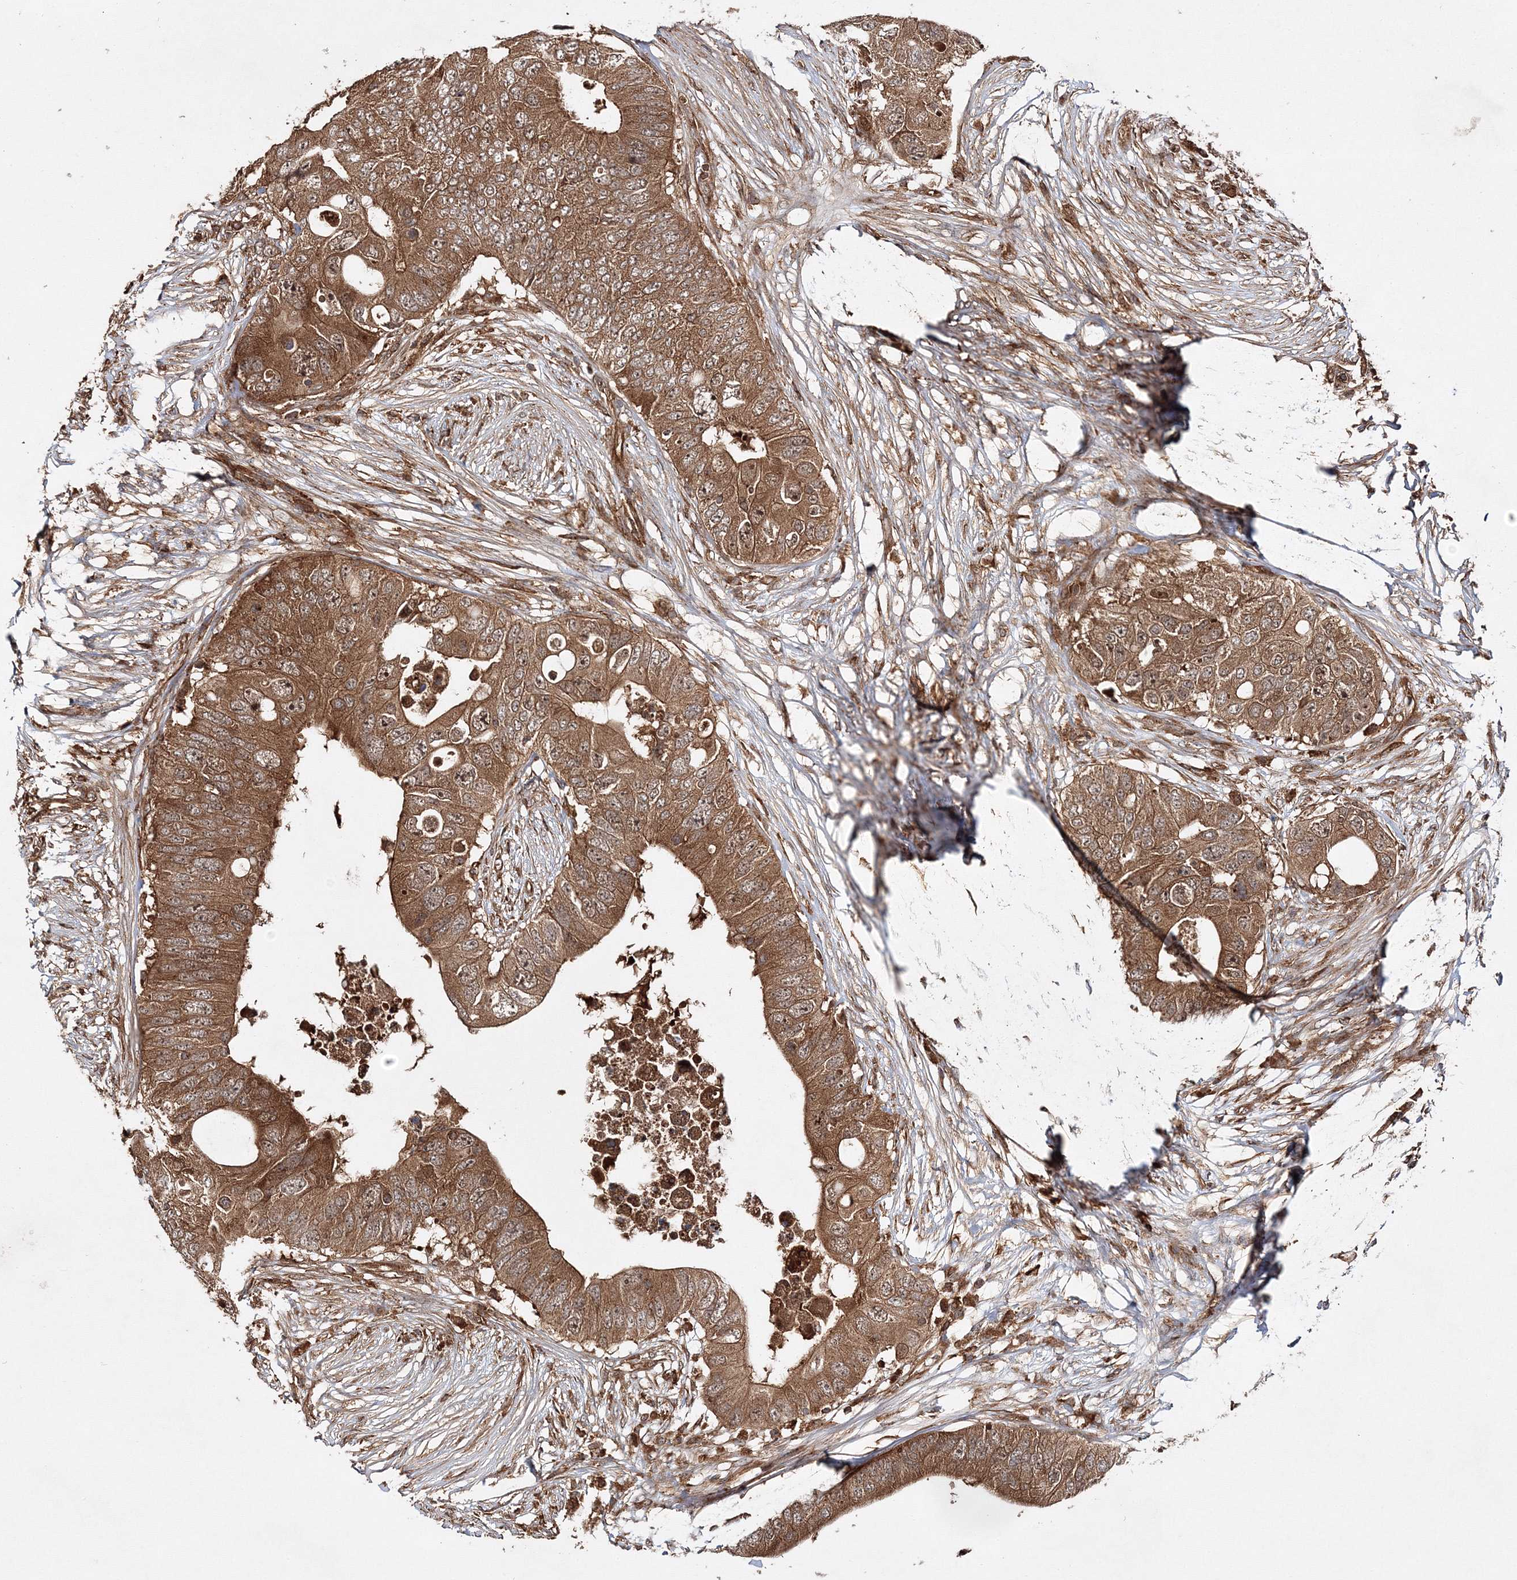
{"staining": {"intensity": "moderate", "quantity": ">75%", "location": "cytoplasmic/membranous"}, "tissue": "colorectal cancer", "cell_type": "Tumor cells", "image_type": "cancer", "snomed": [{"axis": "morphology", "description": "Adenocarcinoma, NOS"}, {"axis": "topography", "description": "Colon"}], "caption": "IHC staining of adenocarcinoma (colorectal), which shows medium levels of moderate cytoplasmic/membranous positivity in approximately >75% of tumor cells indicating moderate cytoplasmic/membranous protein expression. The staining was performed using DAB (brown) for protein detection and nuclei were counterstained in hematoxylin (blue).", "gene": "WDR37", "patient": {"sex": "male", "age": 71}}